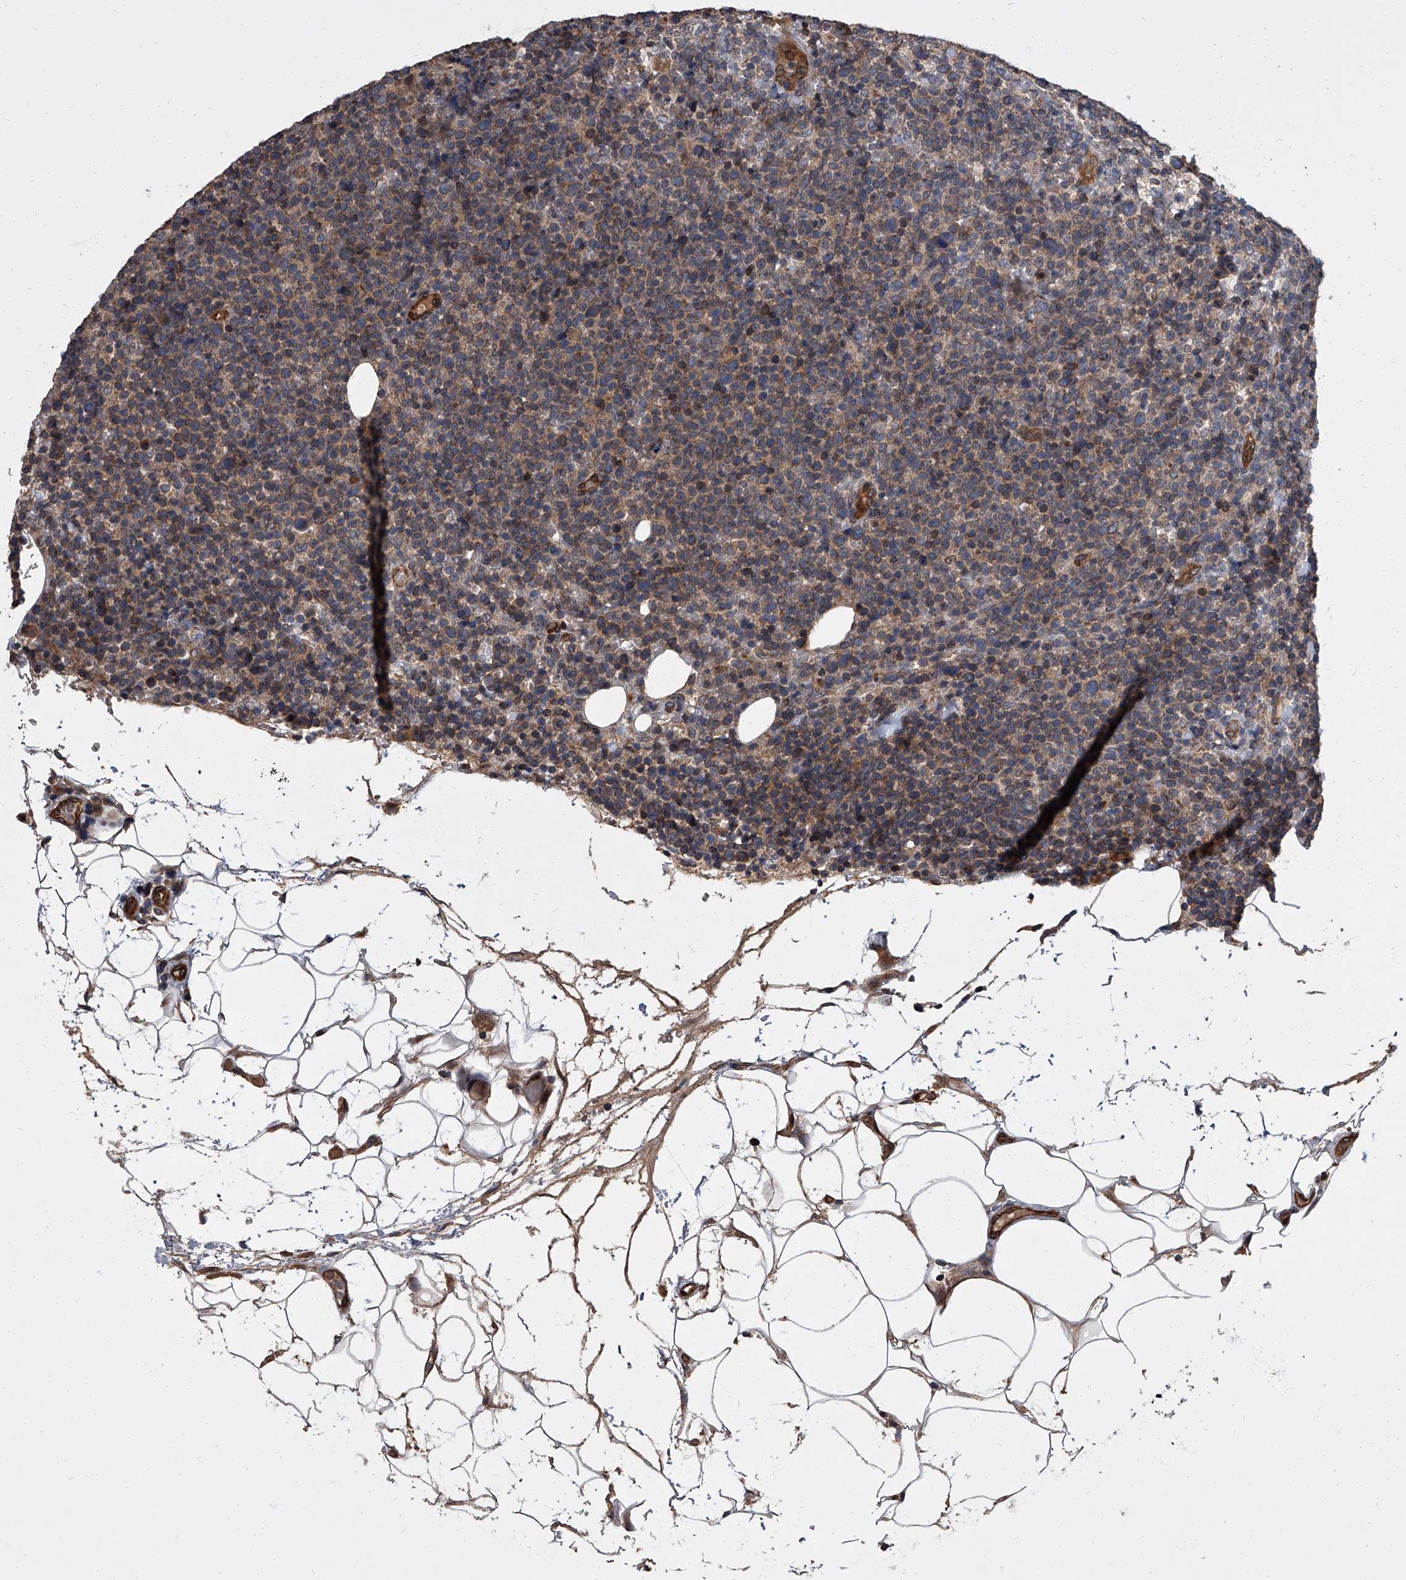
{"staining": {"intensity": "negative", "quantity": "none", "location": "none"}, "tissue": "lymphoma", "cell_type": "Tumor cells", "image_type": "cancer", "snomed": [{"axis": "morphology", "description": "Malignant lymphoma, non-Hodgkin's type, High grade"}, {"axis": "topography", "description": "Lymph node"}], "caption": "A micrograph of lymphoma stained for a protein reveals no brown staining in tumor cells.", "gene": "LRRC8C", "patient": {"sex": "male", "age": 61}}